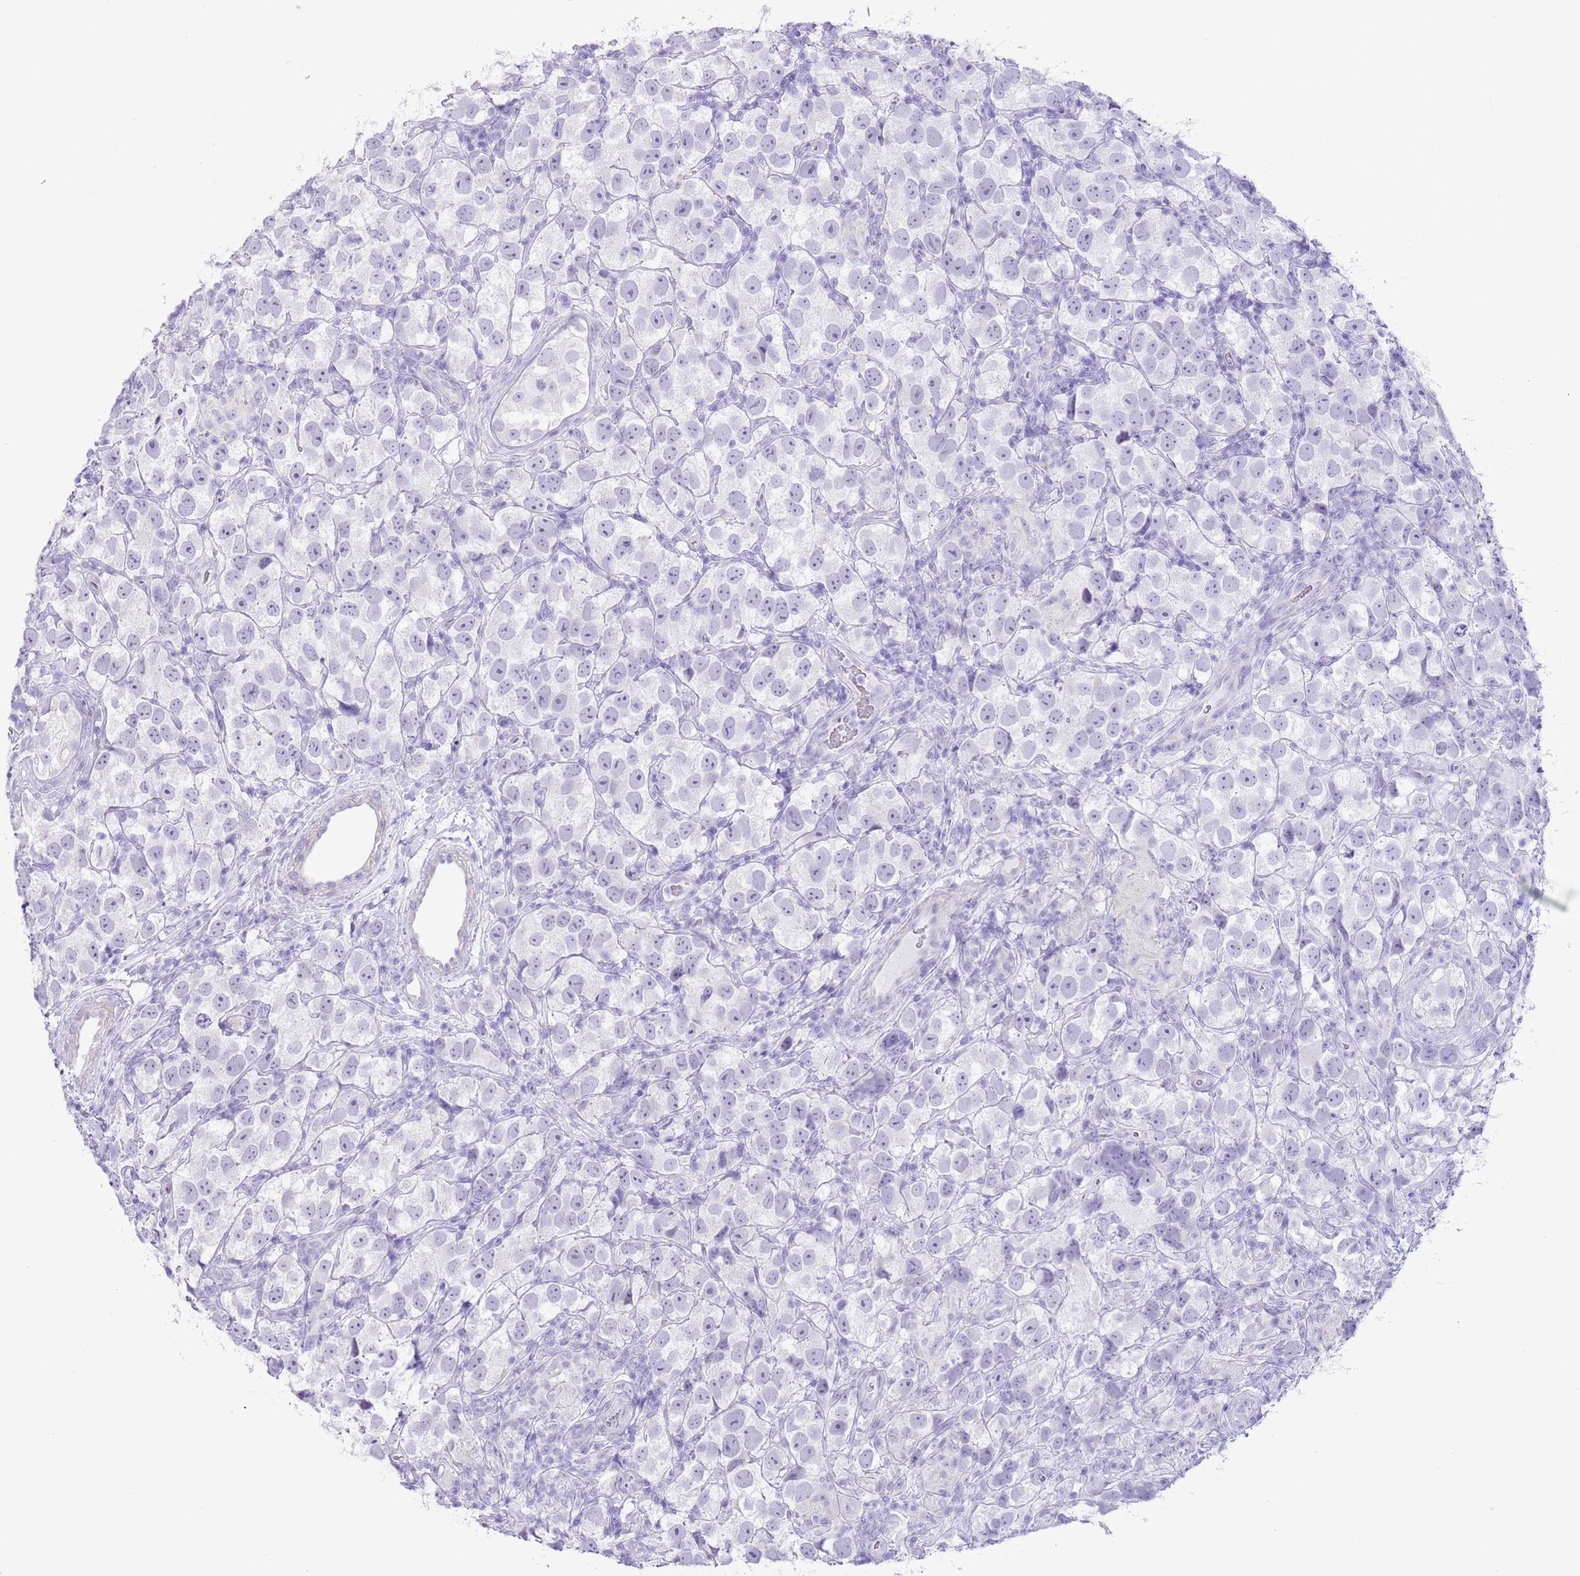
{"staining": {"intensity": "negative", "quantity": "none", "location": "none"}, "tissue": "testis cancer", "cell_type": "Tumor cells", "image_type": "cancer", "snomed": [{"axis": "morphology", "description": "Seminoma, NOS"}, {"axis": "topography", "description": "Testis"}], "caption": "DAB immunohistochemical staining of testis seminoma reveals no significant staining in tumor cells.", "gene": "SLC7A14", "patient": {"sex": "male", "age": 26}}